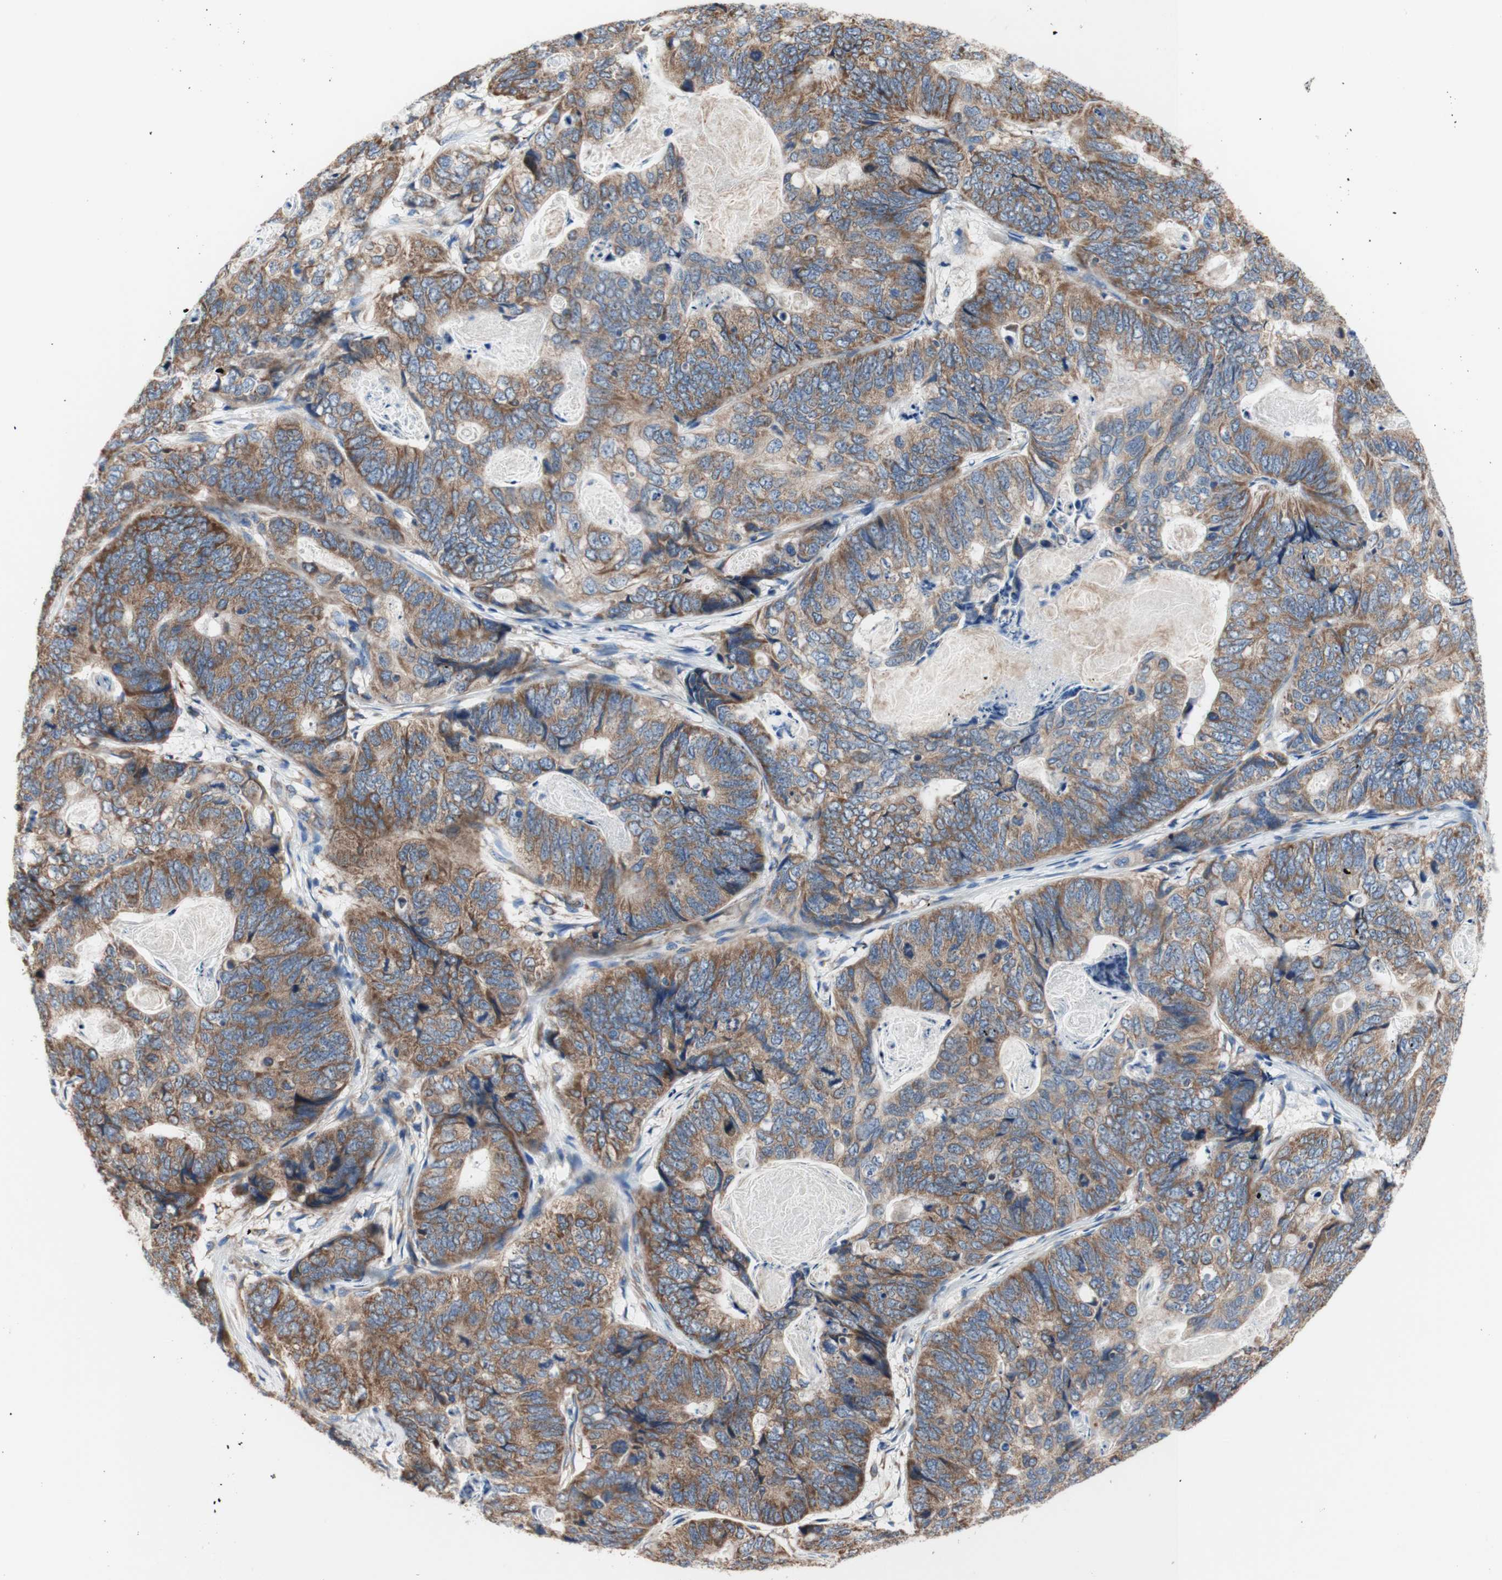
{"staining": {"intensity": "strong", "quantity": ">75%", "location": "cytoplasmic/membranous"}, "tissue": "stomach cancer", "cell_type": "Tumor cells", "image_type": "cancer", "snomed": [{"axis": "morphology", "description": "Adenocarcinoma, NOS"}, {"axis": "topography", "description": "Stomach"}], "caption": "The photomicrograph exhibits a brown stain indicating the presence of a protein in the cytoplasmic/membranous of tumor cells in stomach adenocarcinoma.", "gene": "FMR1", "patient": {"sex": "female", "age": 89}}